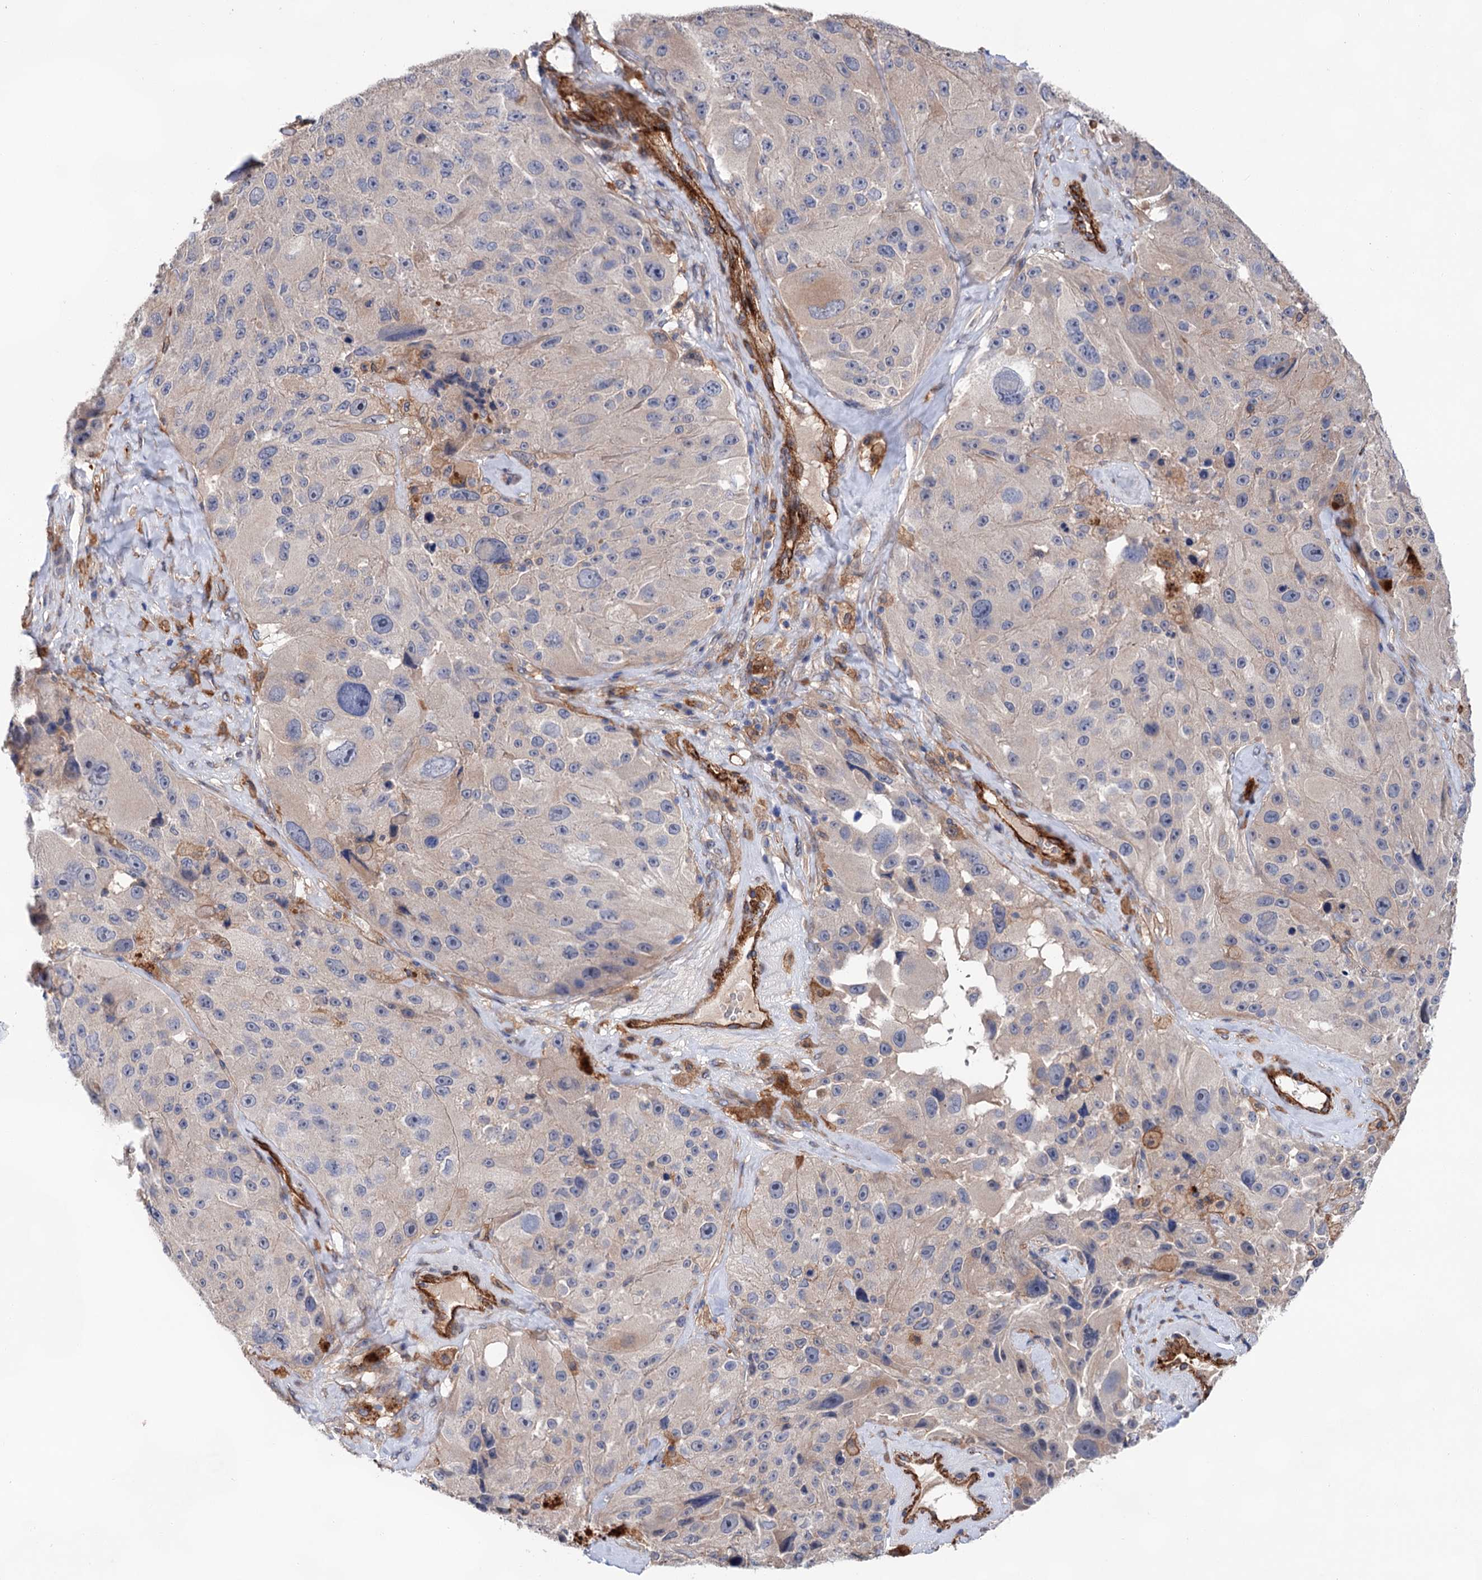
{"staining": {"intensity": "negative", "quantity": "none", "location": "none"}, "tissue": "melanoma", "cell_type": "Tumor cells", "image_type": "cancer", "snomed": [{"axis": "morphology", "description": "Malignant melanoma, Metastatic site"}, {"axis": "topography", "description": "Lymph node"}], "caption": "Micrograph shows no protein positivity in tumor cells of malignant melanoma (metastatic site) tissue.", "gene": "TMTC3", "patient": {"sex": "male", "age": 62}}